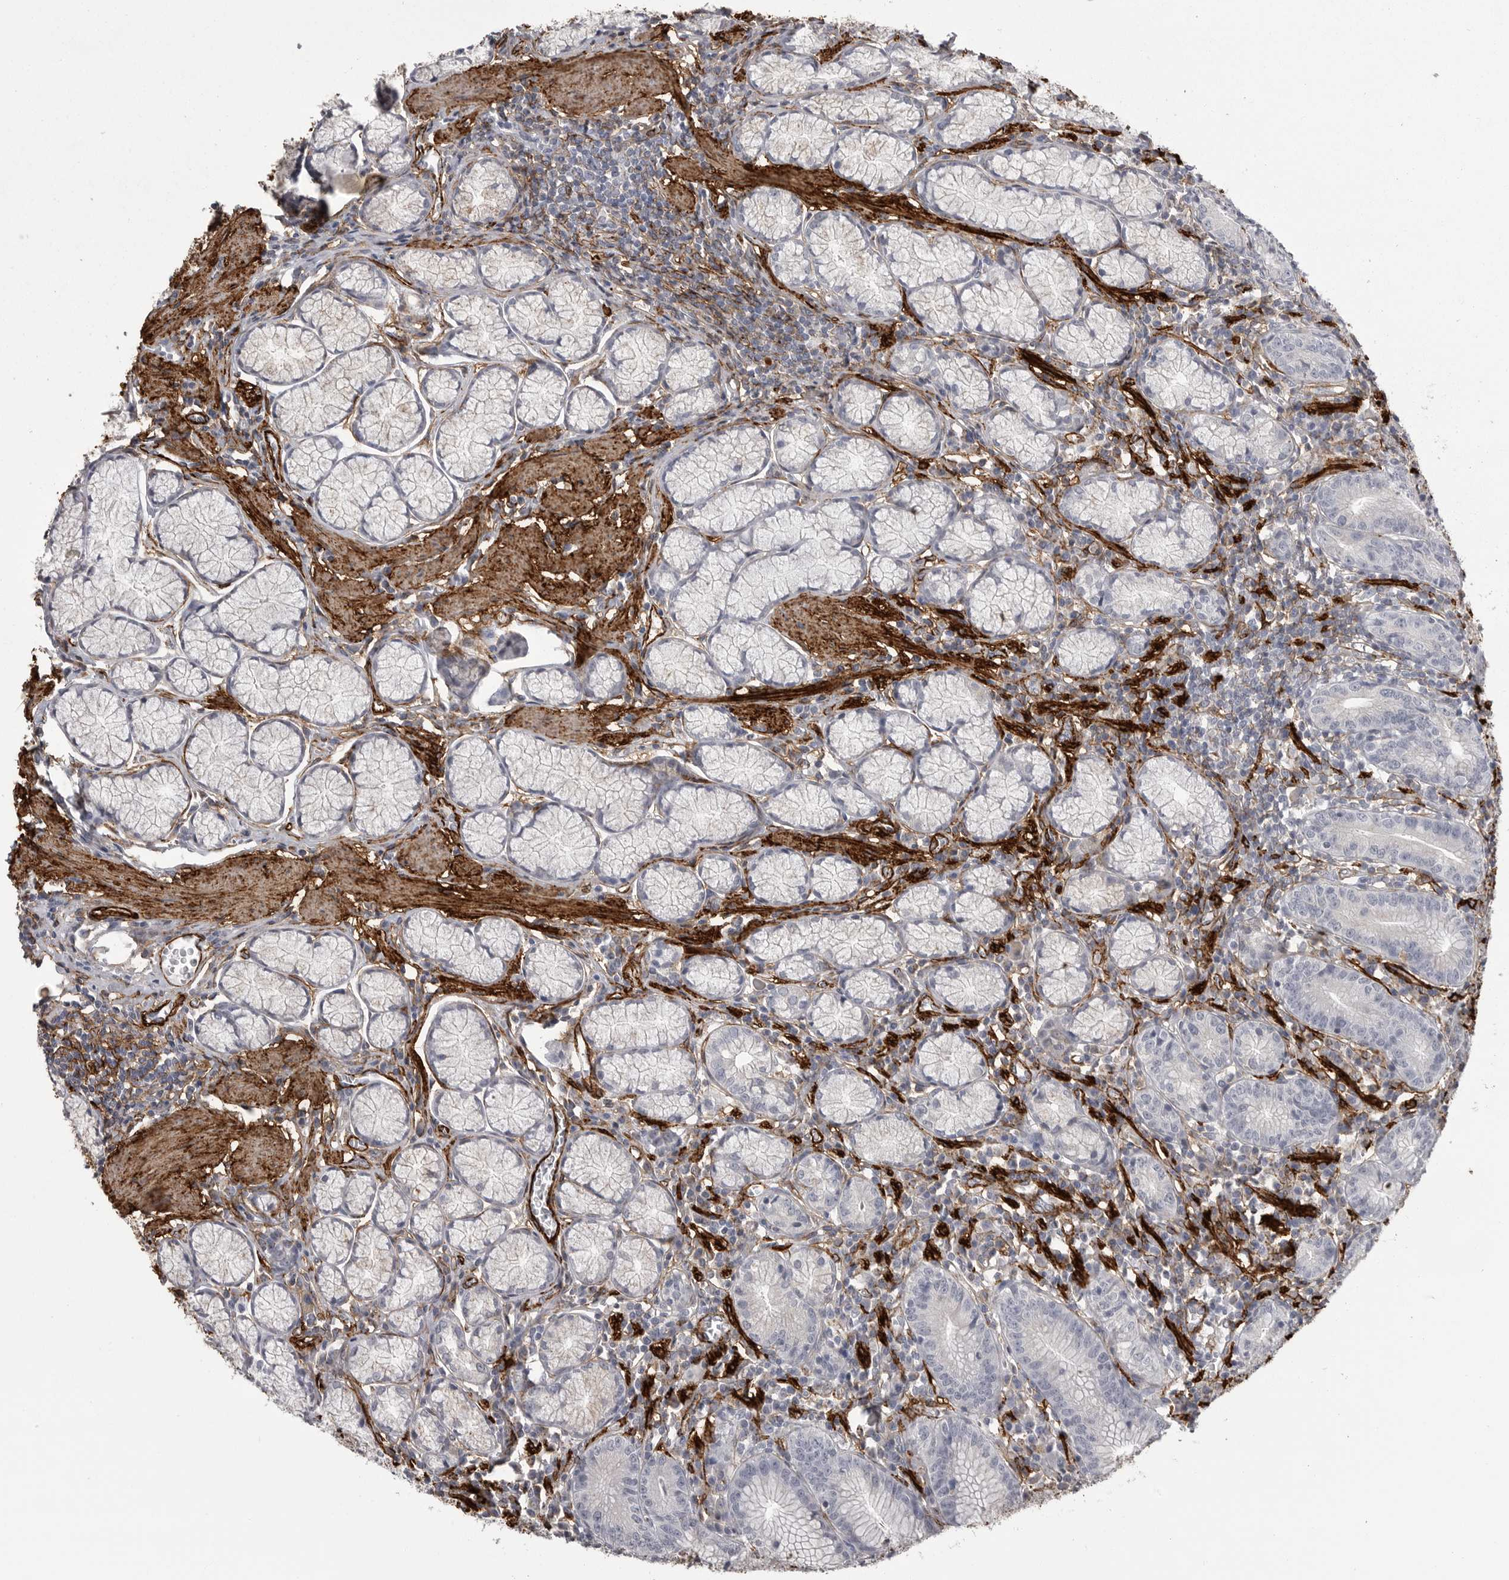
{"staining": {"intensity": "negative", "quantity": "none", "location": "none"}, "tissue": "stomach", "cell_type": "Glandular cells", "image_type": "normal", "snomed": [{"axis": "morphology", "description": "Normal tissue, NOS"}, {"axis": "topography", "description": "Stomach"}], "caption": "Glandular cells are negative for protein expression in unremarkable human stomach. (DAB IHC with hematoxylin counter stain).", "gene": "AOC3", "patient": {"sex": "male", "age": 55}}